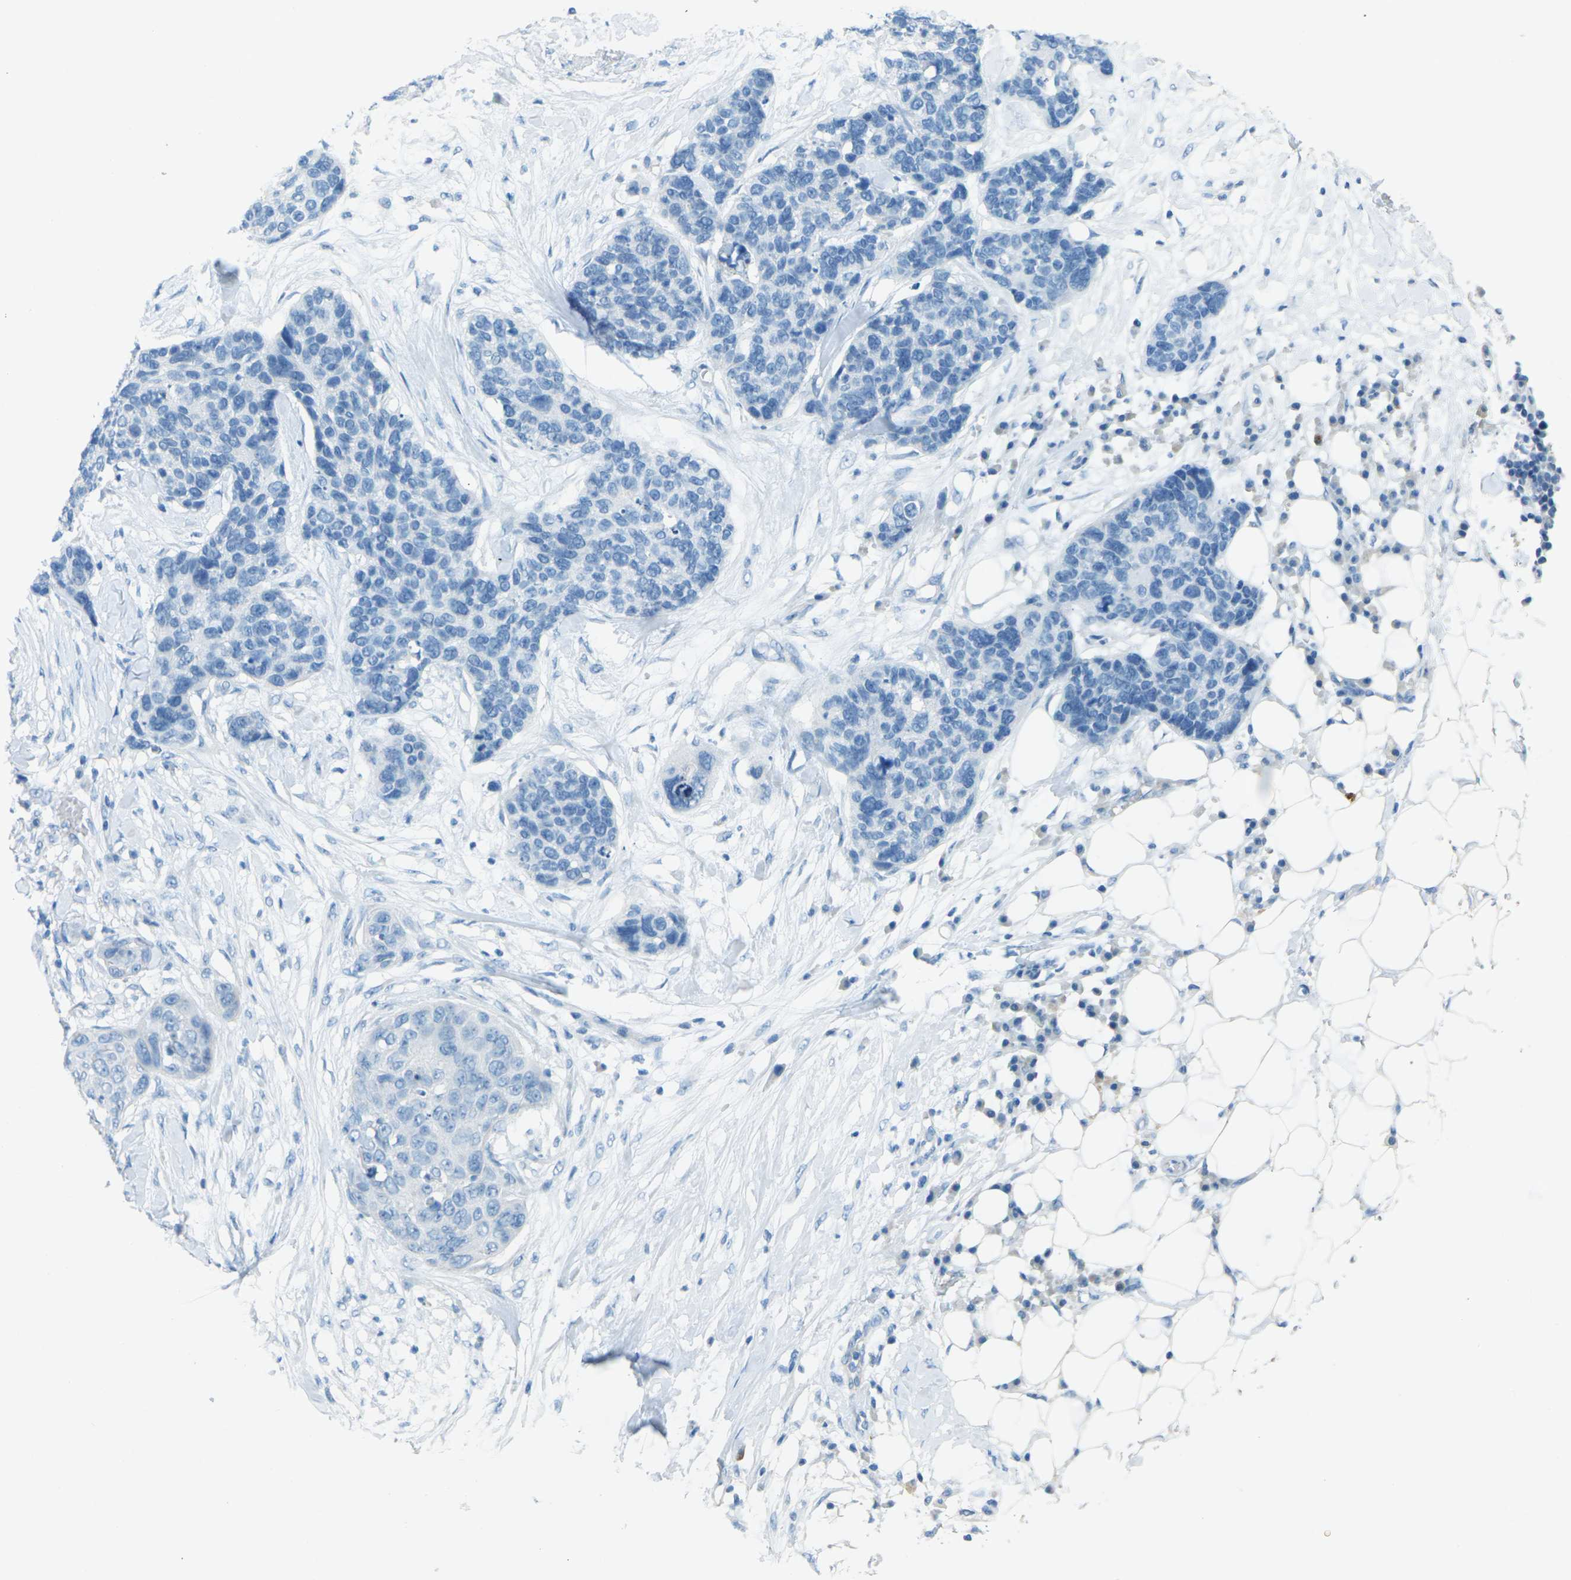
{"staining": {"intensity": "negative", "quantity": "none", "location": "none"}, "tissue": "skin cancer", "cell_type": "Tumor cells", "image_type": "cancer", "snomed": [{"axis": "morphology", "description": "Squamous cell carcinoma in situ, NOS"}, {"axis": "morphology", "description": "Squamous cell carcinoma, NOS"}, {"axis": "topography", "description": "Skin"}], "caption": "There is no significant expression in tumor cells of skin squamous cell carcinoma.", "gene": "CDH16", "patient": {"sex": "male", "age": 93}}